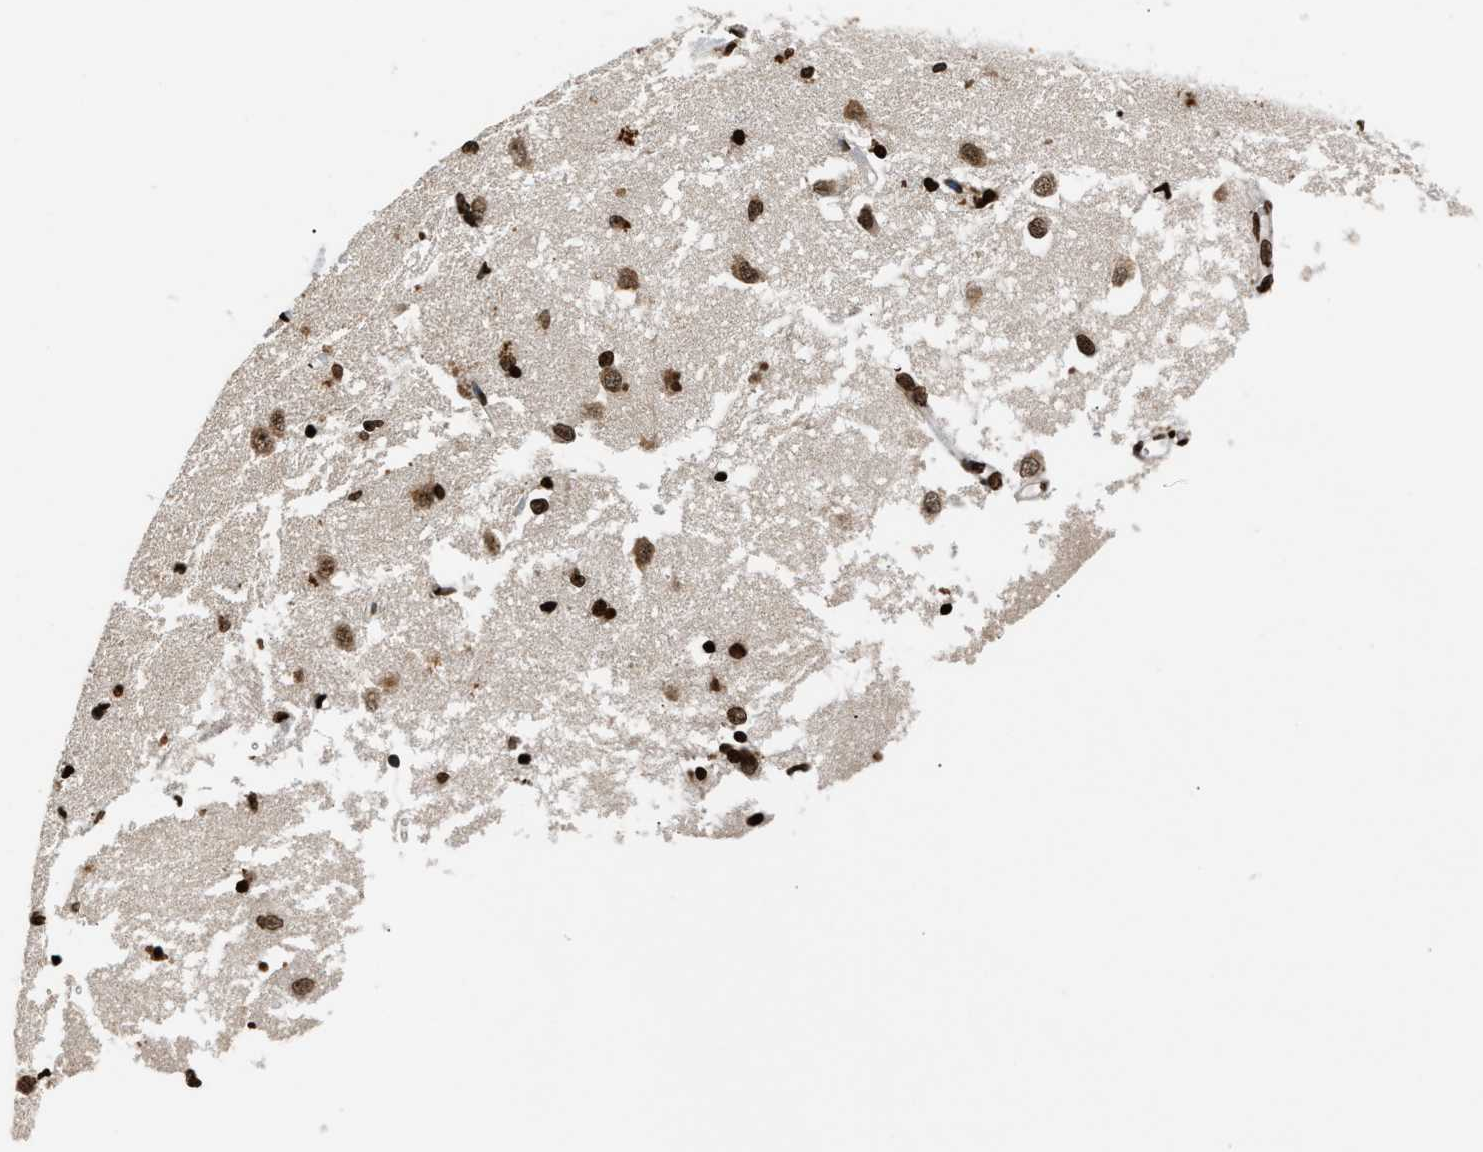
{"staining": {"intensity": "strong", "quantity": ">75%", "location": "nuclear"}, "tissue": "caudate", "cell_type": "Glial cells", "image_type": "normal", "snomed": [{"axis": "morphology", "description": "Normal tissue, NOS"}, {"axis": "topography", "description": "Lateral ventricle wall"}], "caption": "This photomicrograph demonstrates unremarkable caudate stained with immunohistochemistry (IHC) to label a protein in brown. The nuclear of glial cells show strong positivity for the protein. Nuclei are counter-stained blue.", "gene": "DNASE1L3", "patient": {"sex": "female", "age": 19}}